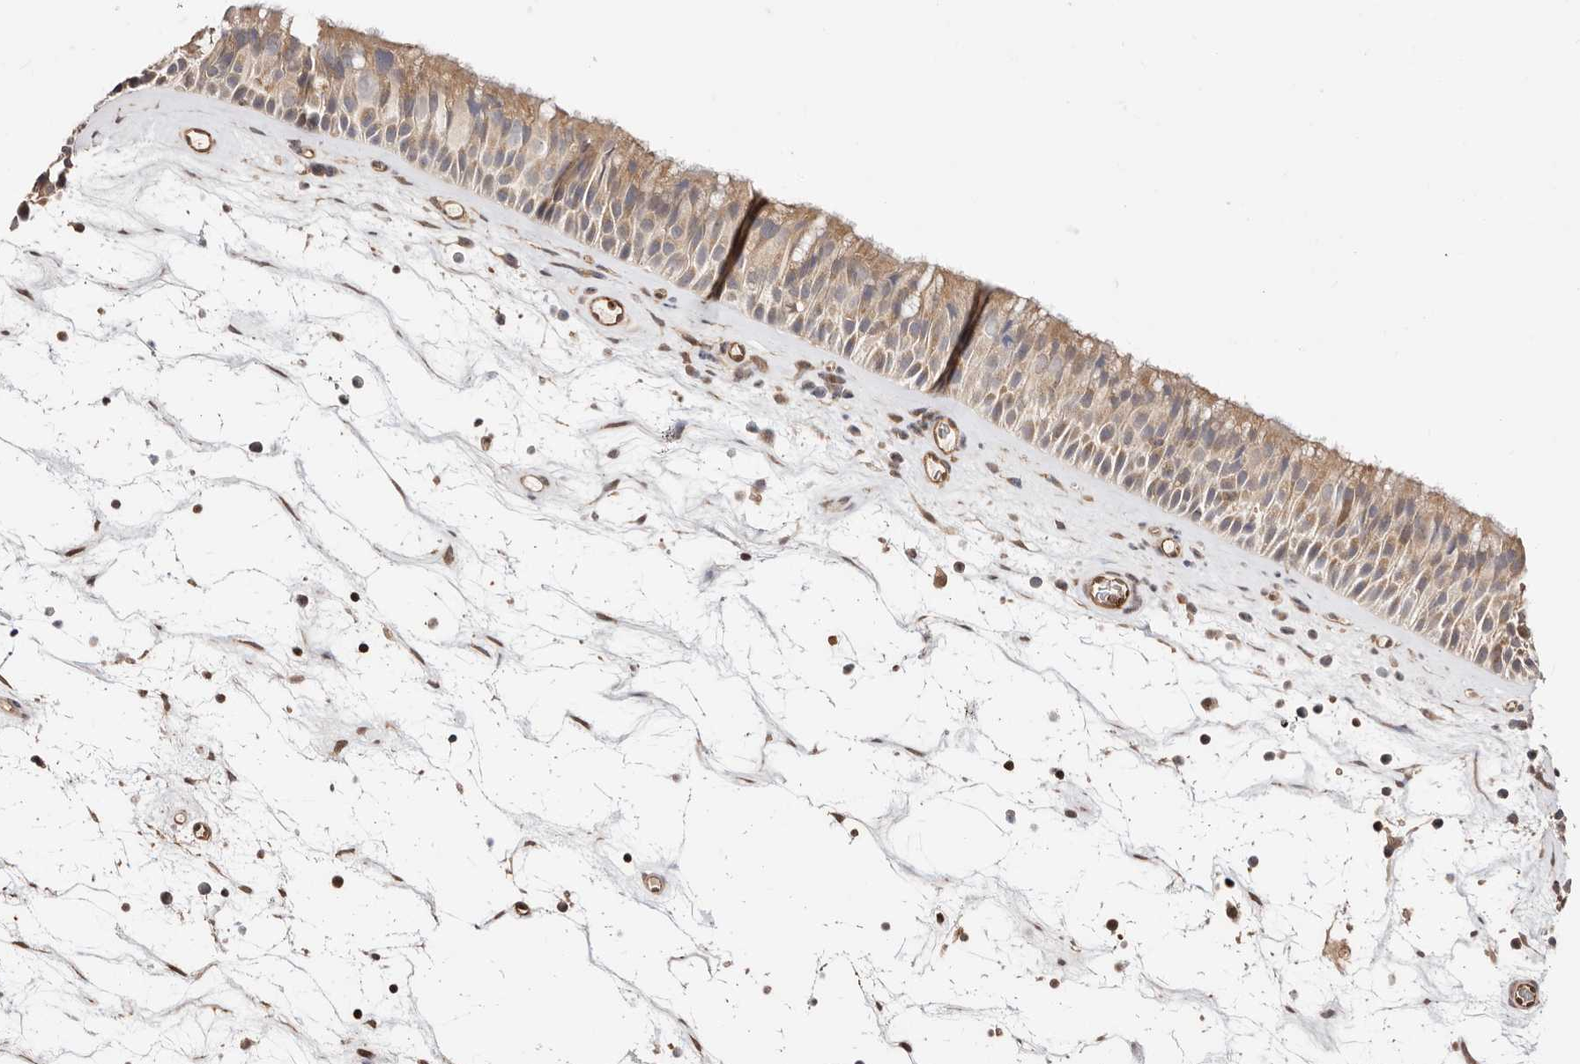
{"staining": {"intensity": "weak", "quantity": ">75%", "location": "cytoplasmic/membranous"}, "tissue": "nasopharynx", "cell_type": "Respiratory epithelial cells", "image_type": "normal", "snomed": [{"axis": "morphology", "description": "Normal tissue, NOS"}, {"axis": "topography", "description": "Nasopharynx"}], "caption": "IHC (DAB (3,3'-diaminobenzidine)) staining of normal nasopharynx displays weak cytoplasmic/membranous protein positivity in approximately >75% of respiratory epithelial cells.", "gene": "STAT5A", "patient": {"sex": "male", "age": 64}}